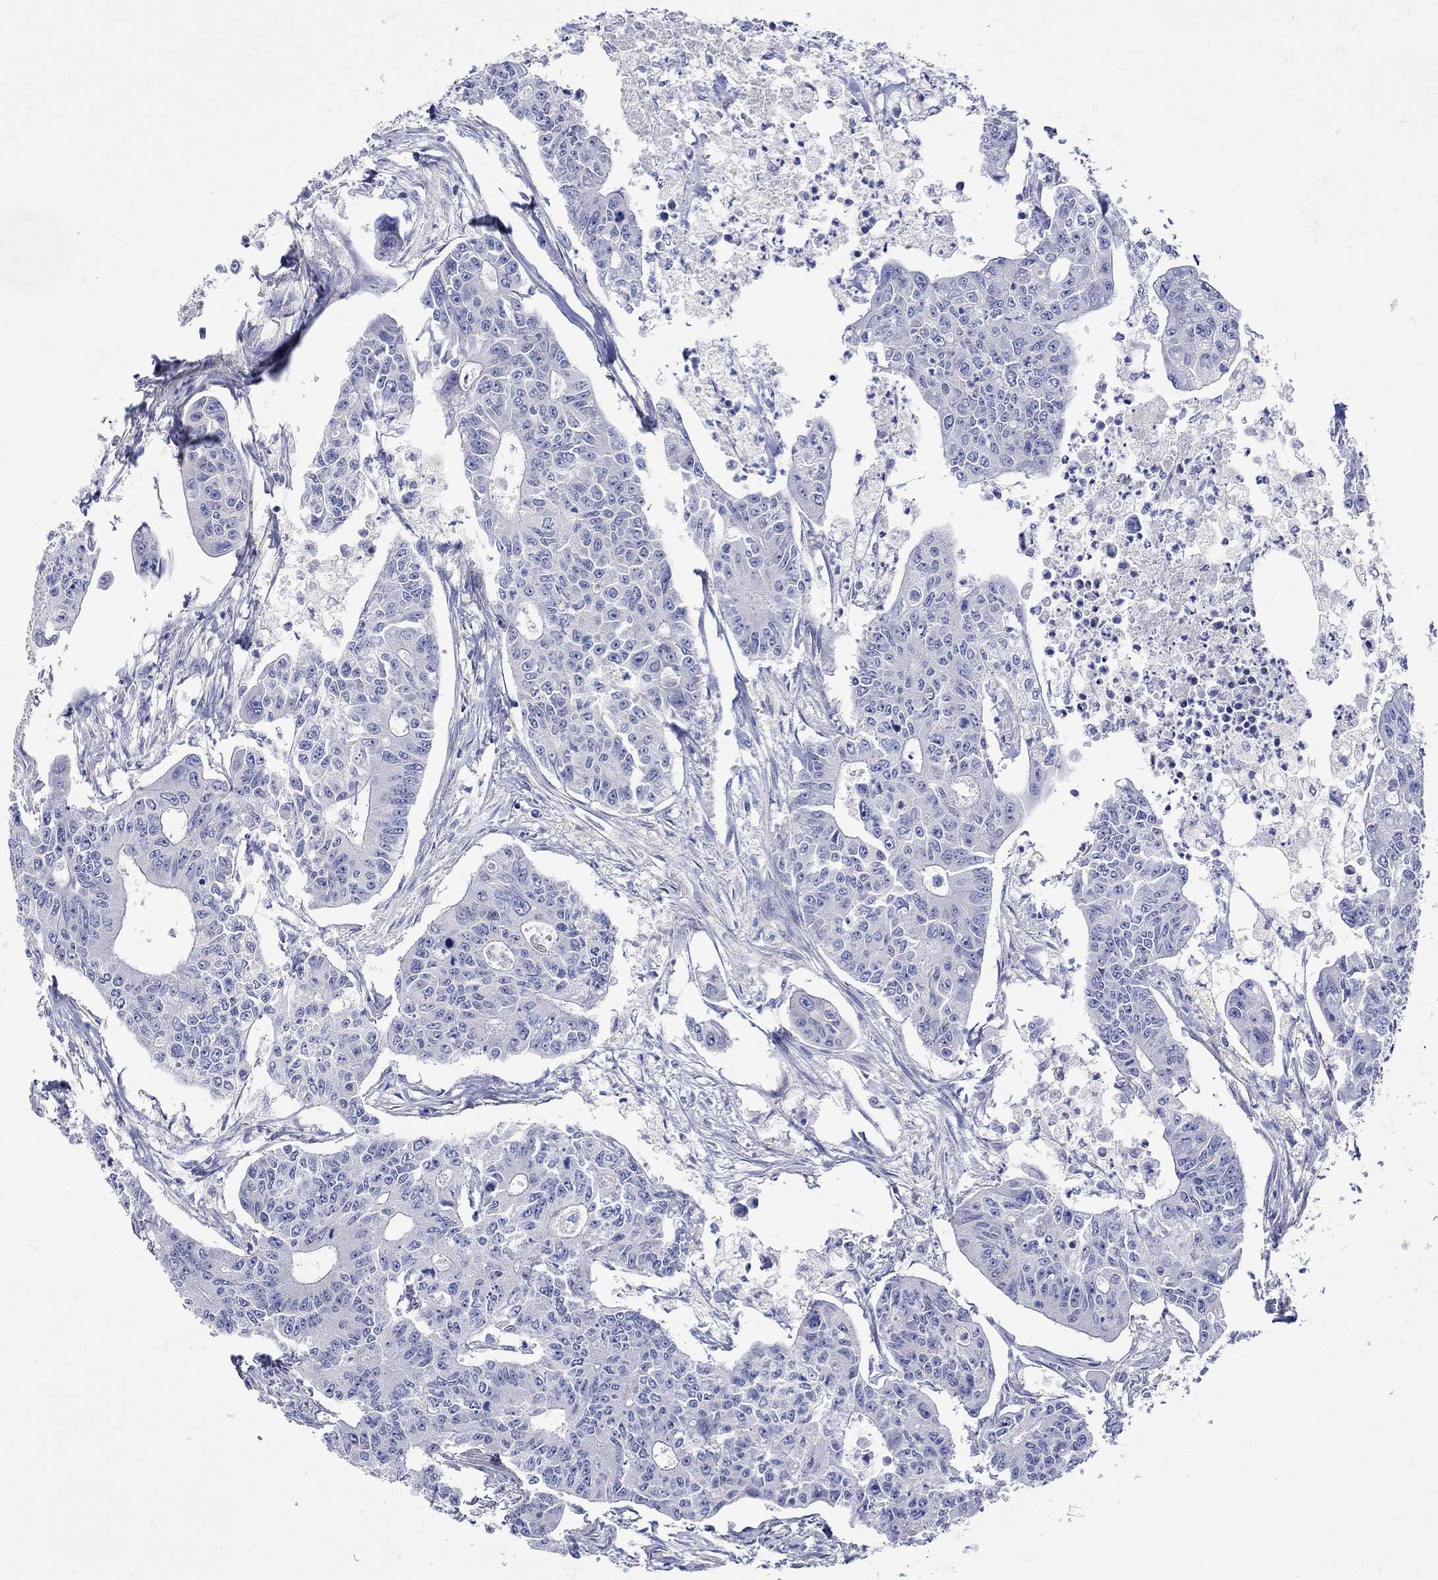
{"staining": {"intensity": "negative", "quantity": "none", "location": "none"}, "tissue": "colorectal cancer", "cell_type": "Tumor cells", "image_type": "cancer", "snomed": [{"axis": "morphology", "description": "Adenocarcinoma, NOS"}, {"axis": "topography", "description": "Colon"}], "caption": "Immunohistochemical staining of adenocarcinoma (colorectal) displays no significant positivity in tumor cells. (Stains: DAB immunohistochemistry (IHC) with hematoxylin counter stain, Microscopy: brightfield microscopy at high magnification).", "gene": "MSI1", "patient": {"sex": "male", "age": 70}}